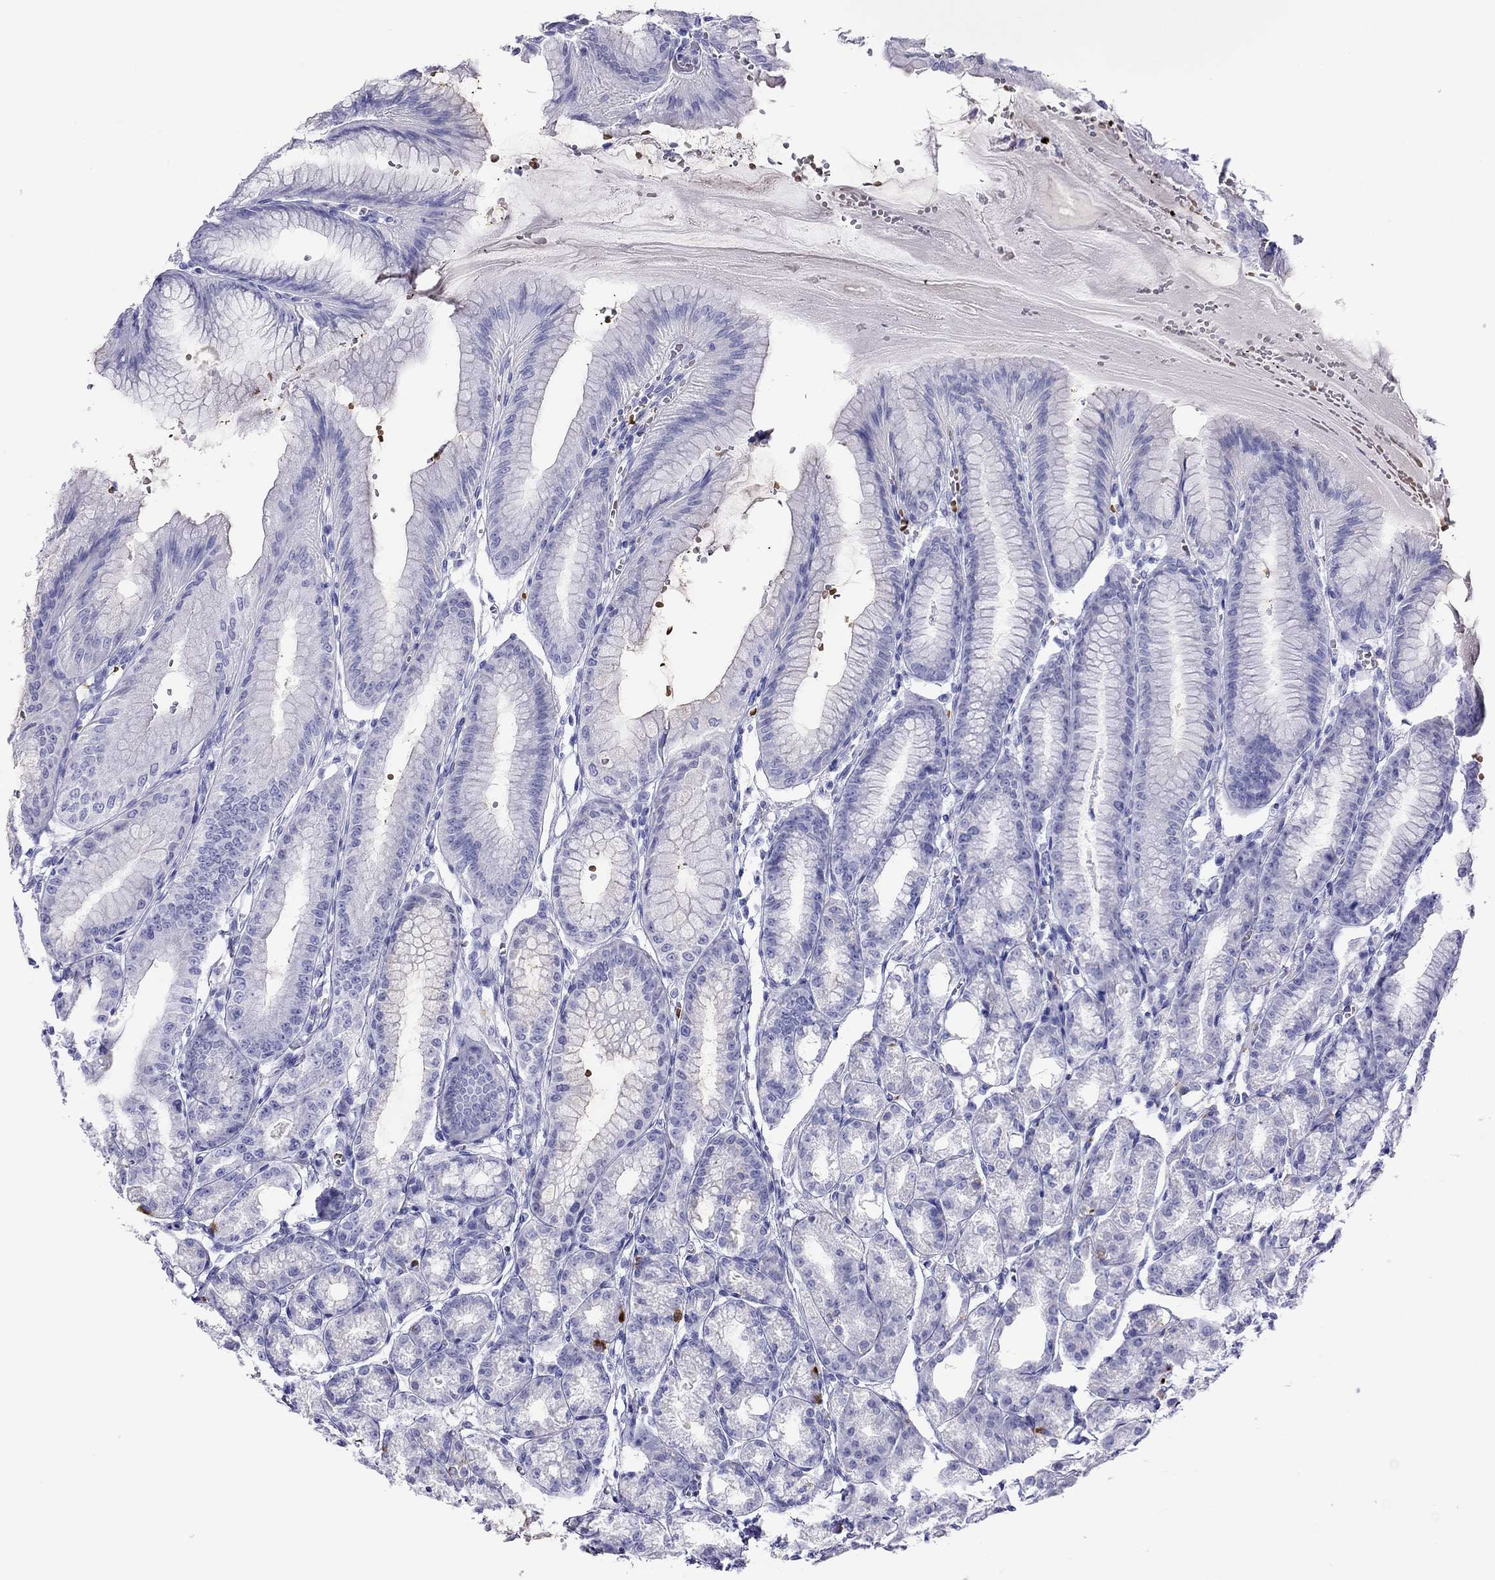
{"staining": {"intensity": "negative", "quantity": "none", "location": "none"}, "tissue": "stomach", "cell_type": "Glandular cells", "image_type": "normal", "snomed": [{"axis": "morphology", "description": "Normal tissue, NOS"}, {"axis": "topography", "description": "Stomach, lower"}], "caption": "A high-resolution micrograph shows immunohistochemistry (IHC) staining of benign stomach, which exhibits no significant positivity in glandular cells.", "gene": "PTPRN", "patient": {"sex": "male", "age": 71}}